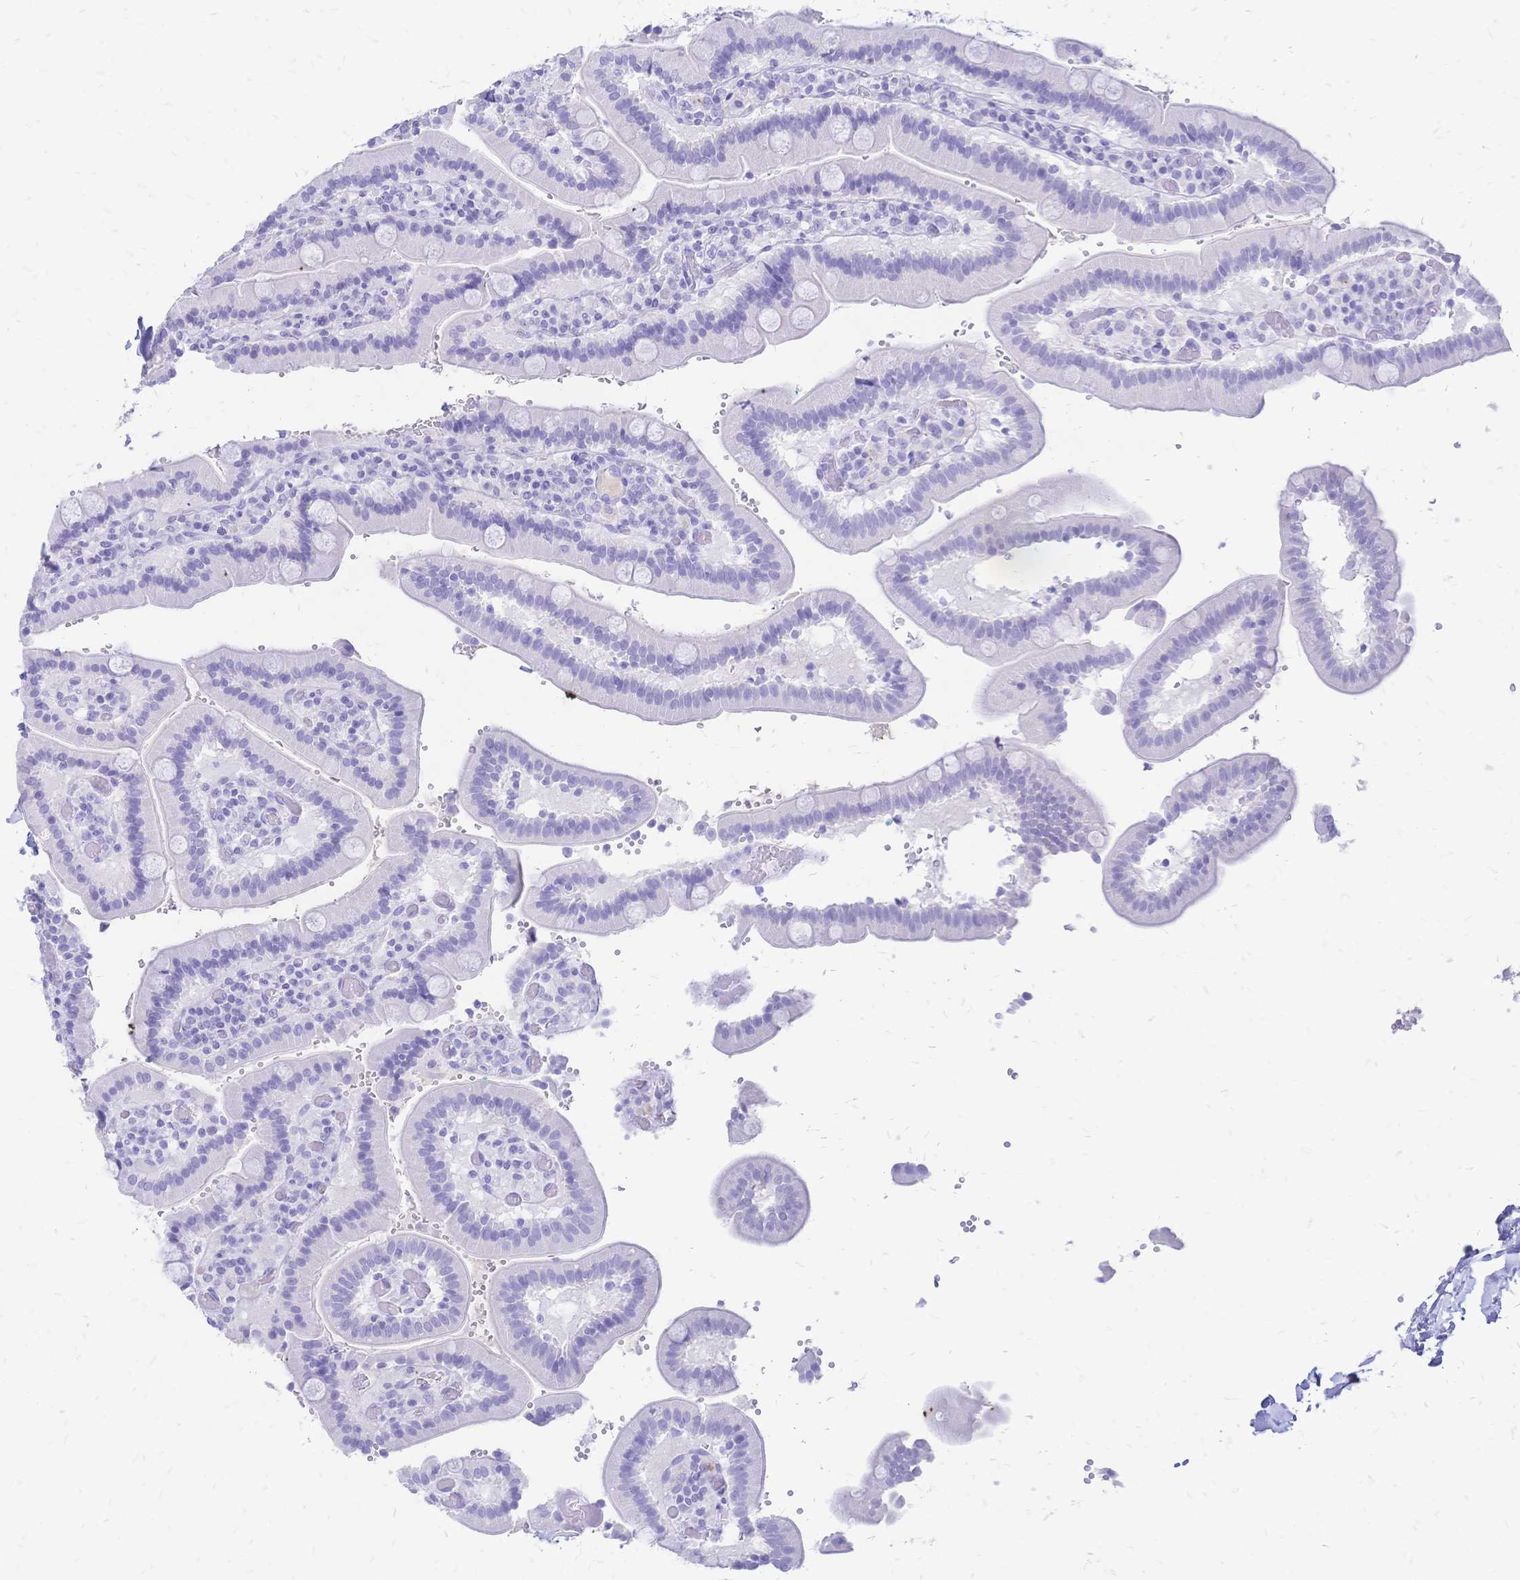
{"staining": {"intensity": "strong", "quantity": "<25%", "location": "cytoplasmic/membranous"}, "tissue": "duodenum", "cell_type": "Glandular cells", "image_type": "normal", "snomed": [{"axis": "morphology", "description": "Normal tissue, NOS"}, {"axis": "topography", "description": "Duodenum"}], "caption": "The immunohistochemical stain labels strong cytoplasmic/membranous staining in glandular cells of benign duodenum. Immunohistochemistry stains the protein of interest in brown and the nuclei are stained blue.", "gene": "FA2H", "patient": {"sex": "female", "age": 62}}